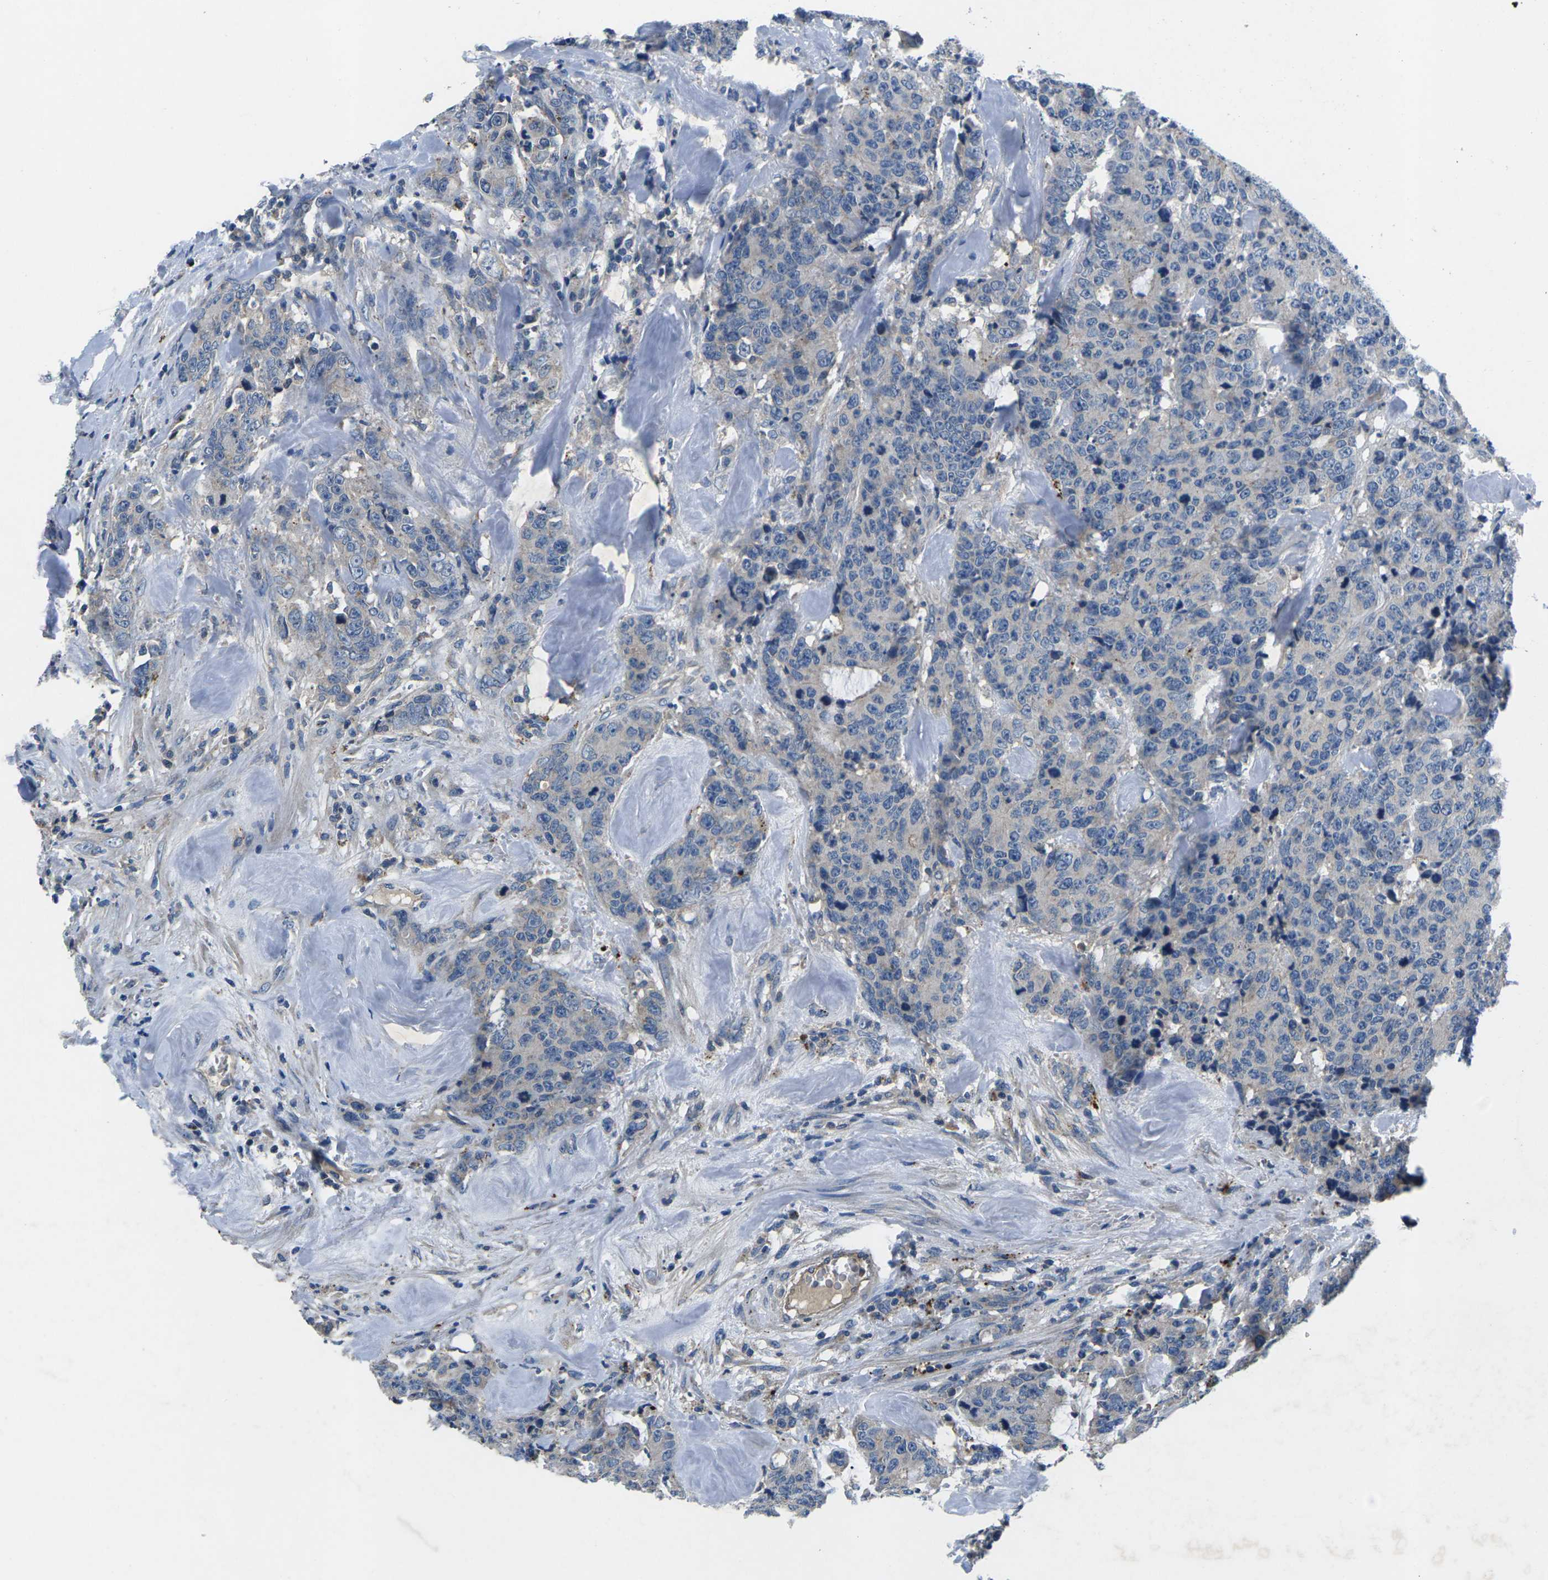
{"staining": {"intensity": "negative", "quantity": "none", "location": "none"}, "tissue": "colorectal cancer", "cell_type": "Tumor cells", "image_type": "cancer", "snomed": [{"axis": "morphology", "description": "Adenocarcinoma, NOS"}, {"axis": "topography", "description": "Colon"}], "caption": "IHC of human colorectal cancer (adenocarcinoma) exhibits no expression in tumor cells. (Brightfield microscopy of DAB (3,3'-diaminobenzidine) IHC at high magnification).", "gene": "PDCD6IP", "patient": {"sex": "female", "age": 86}}